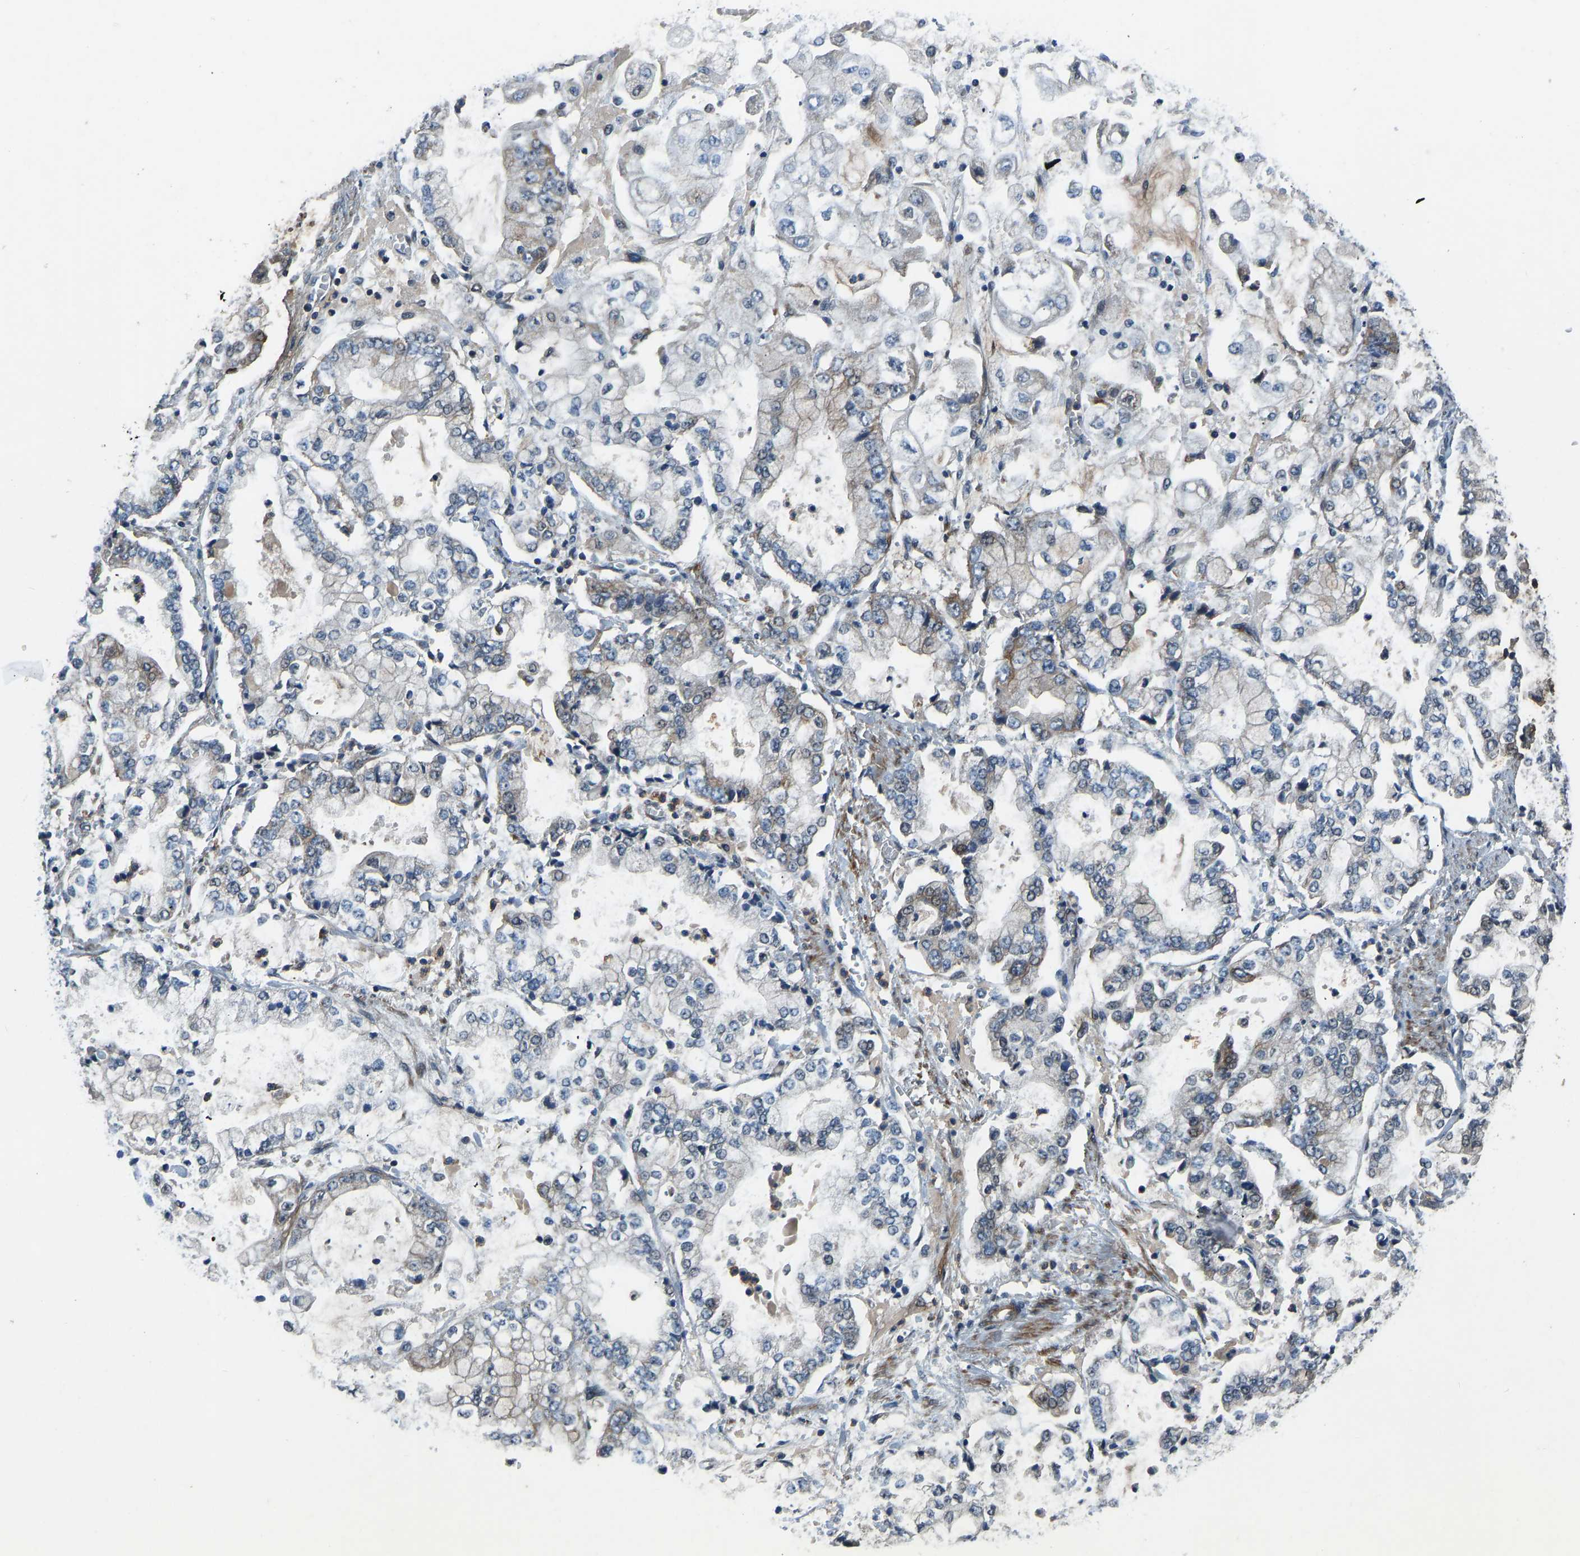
{"staining": {"intensity": "moderate", "quantity": "<25%", "location": "cytoplasmic/membranous"}, "tissue": "stomach cancer", "cell_type": "Tumor cells", "image_type": "cancer", "snomed": [{"axis": "morphology", "description": "Adenocarcinoma, NOS"}, {"axis": "topography", "description": "Stomach"}], "caption": "The photomicrograph displays immunohistochemical staining of stomach cancer (adenocarcinoma). There is moderate cytoplasmic/membranous expression is present in about <25% of tumor cells. Immunohistochemistry (ihc) stains the protein in brown and the nuclei are stained blue.", "gene": "RLIM", "patient": {"sex": "male", "age": 76}}